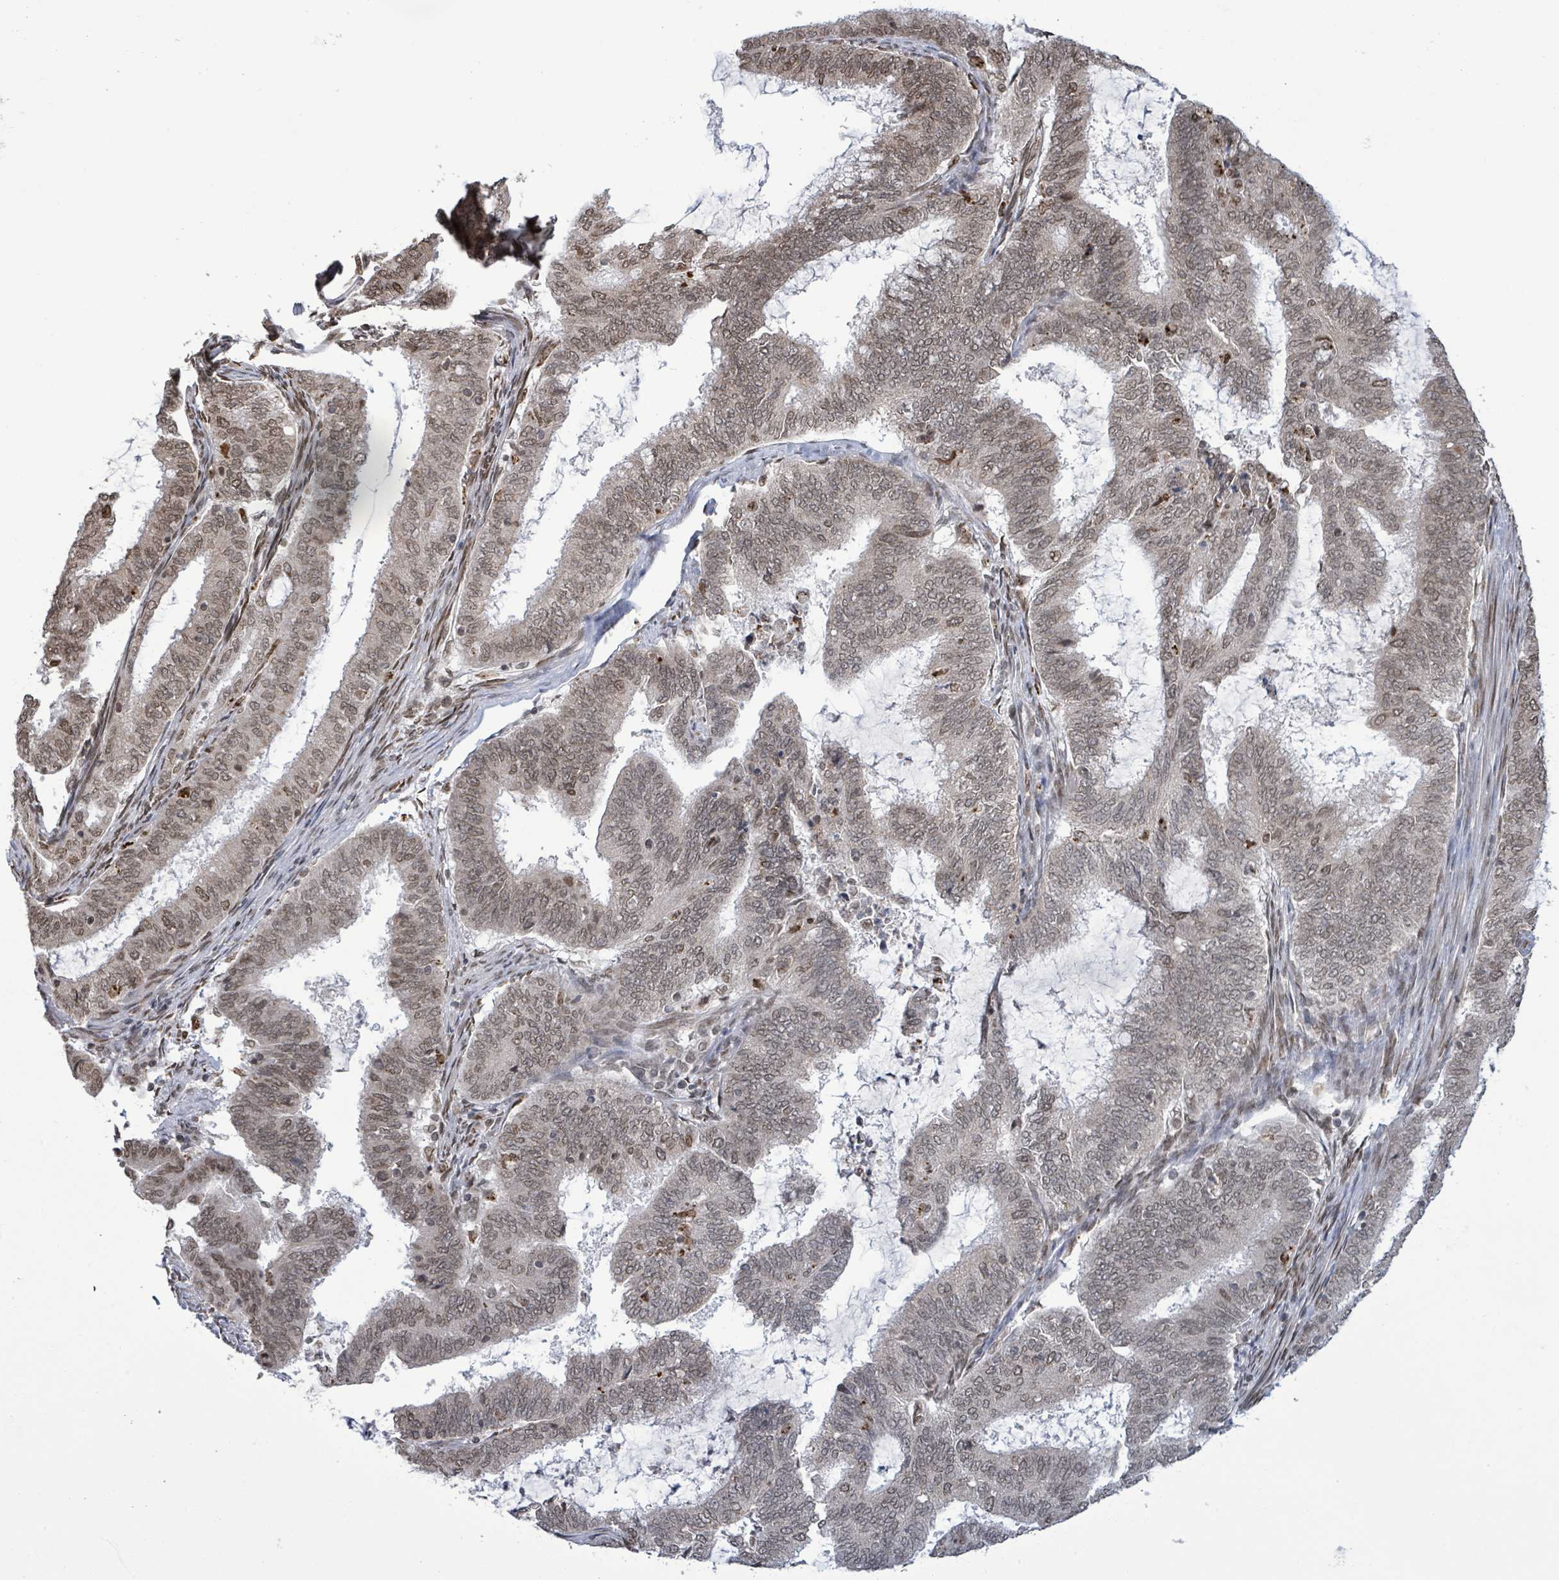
{"staining": {"intensity": "weak", "quantity": "25%-75%", "location": "nuclear"}, "tissue": "endometrial cancer", "cell_type": "Tumor cells", "image_type": "cancer", "snomed": [{"axis": "morphology", "description": "Adenocarcinoma, NOS"}, {"axis": "topography", "description": "Endometrium"}], "caption": "DAB (3,3'-diaminobenzidine) immunohistochemical staining of endometrial cancer shows weak nuclear protein staining in approximately 25%-75% of tumor cells.", "gene": "SBF2", "patient": {"sex": "female", "age": 51}}